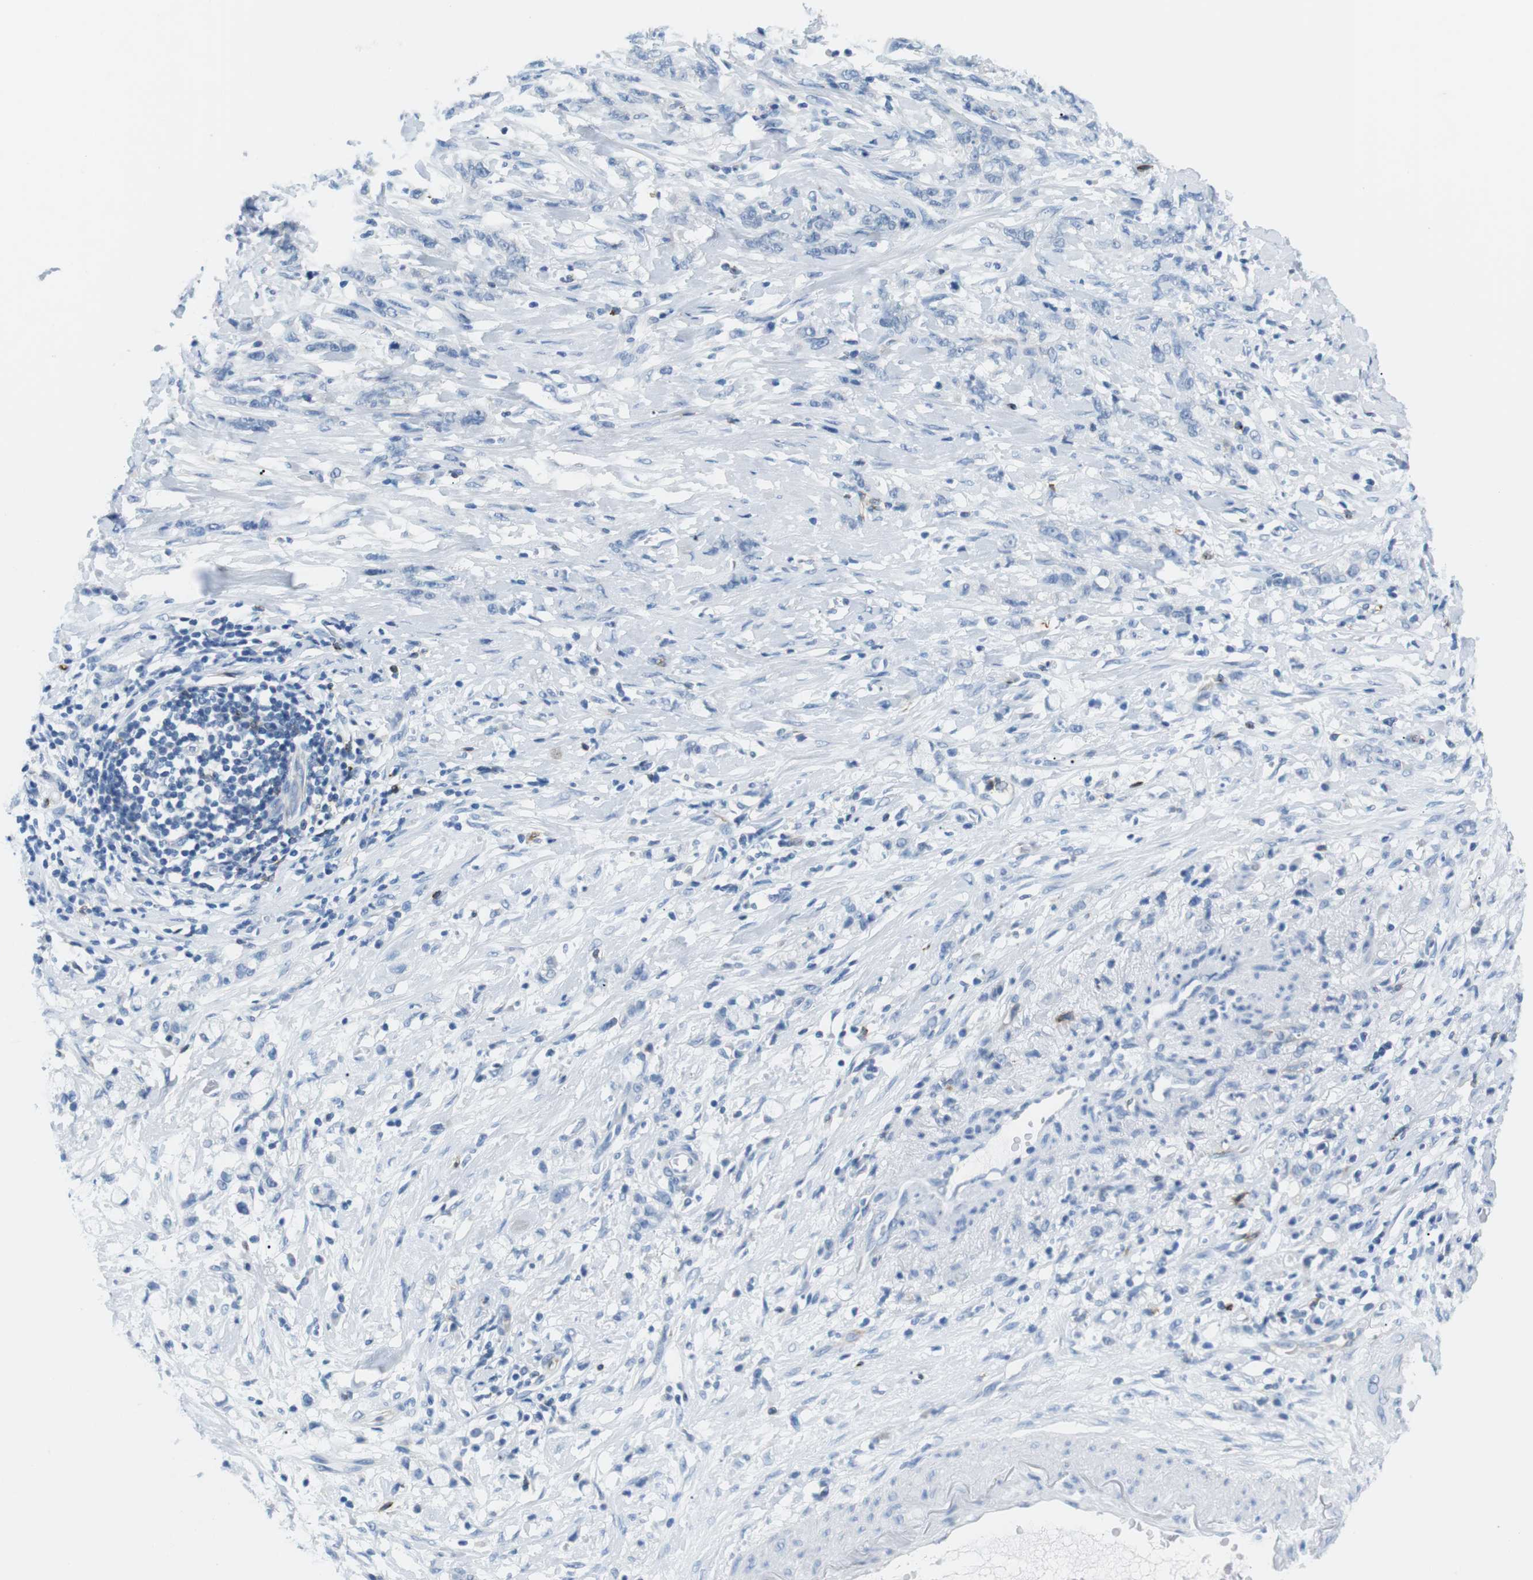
{"staining": {"intensity": "negative", "quantity": "none", "location": "none"}, "tissue": "stomach cancer", "cell_type": "Tumor cells", "image_type": "cancer", "snomed": [{"axis": "morphology", "description": "Adenocarcinoma, NOS"}, {"axis": "topography", "description": "Stomach, lower"}], "caption": "An IHC image of stomach adenocarcinoma is shown. There is no staining in tumor cells of stomach adenocarcinoma.", "gene": "TNFRSF4", "patient": {"sex": "male", "age": 88}}